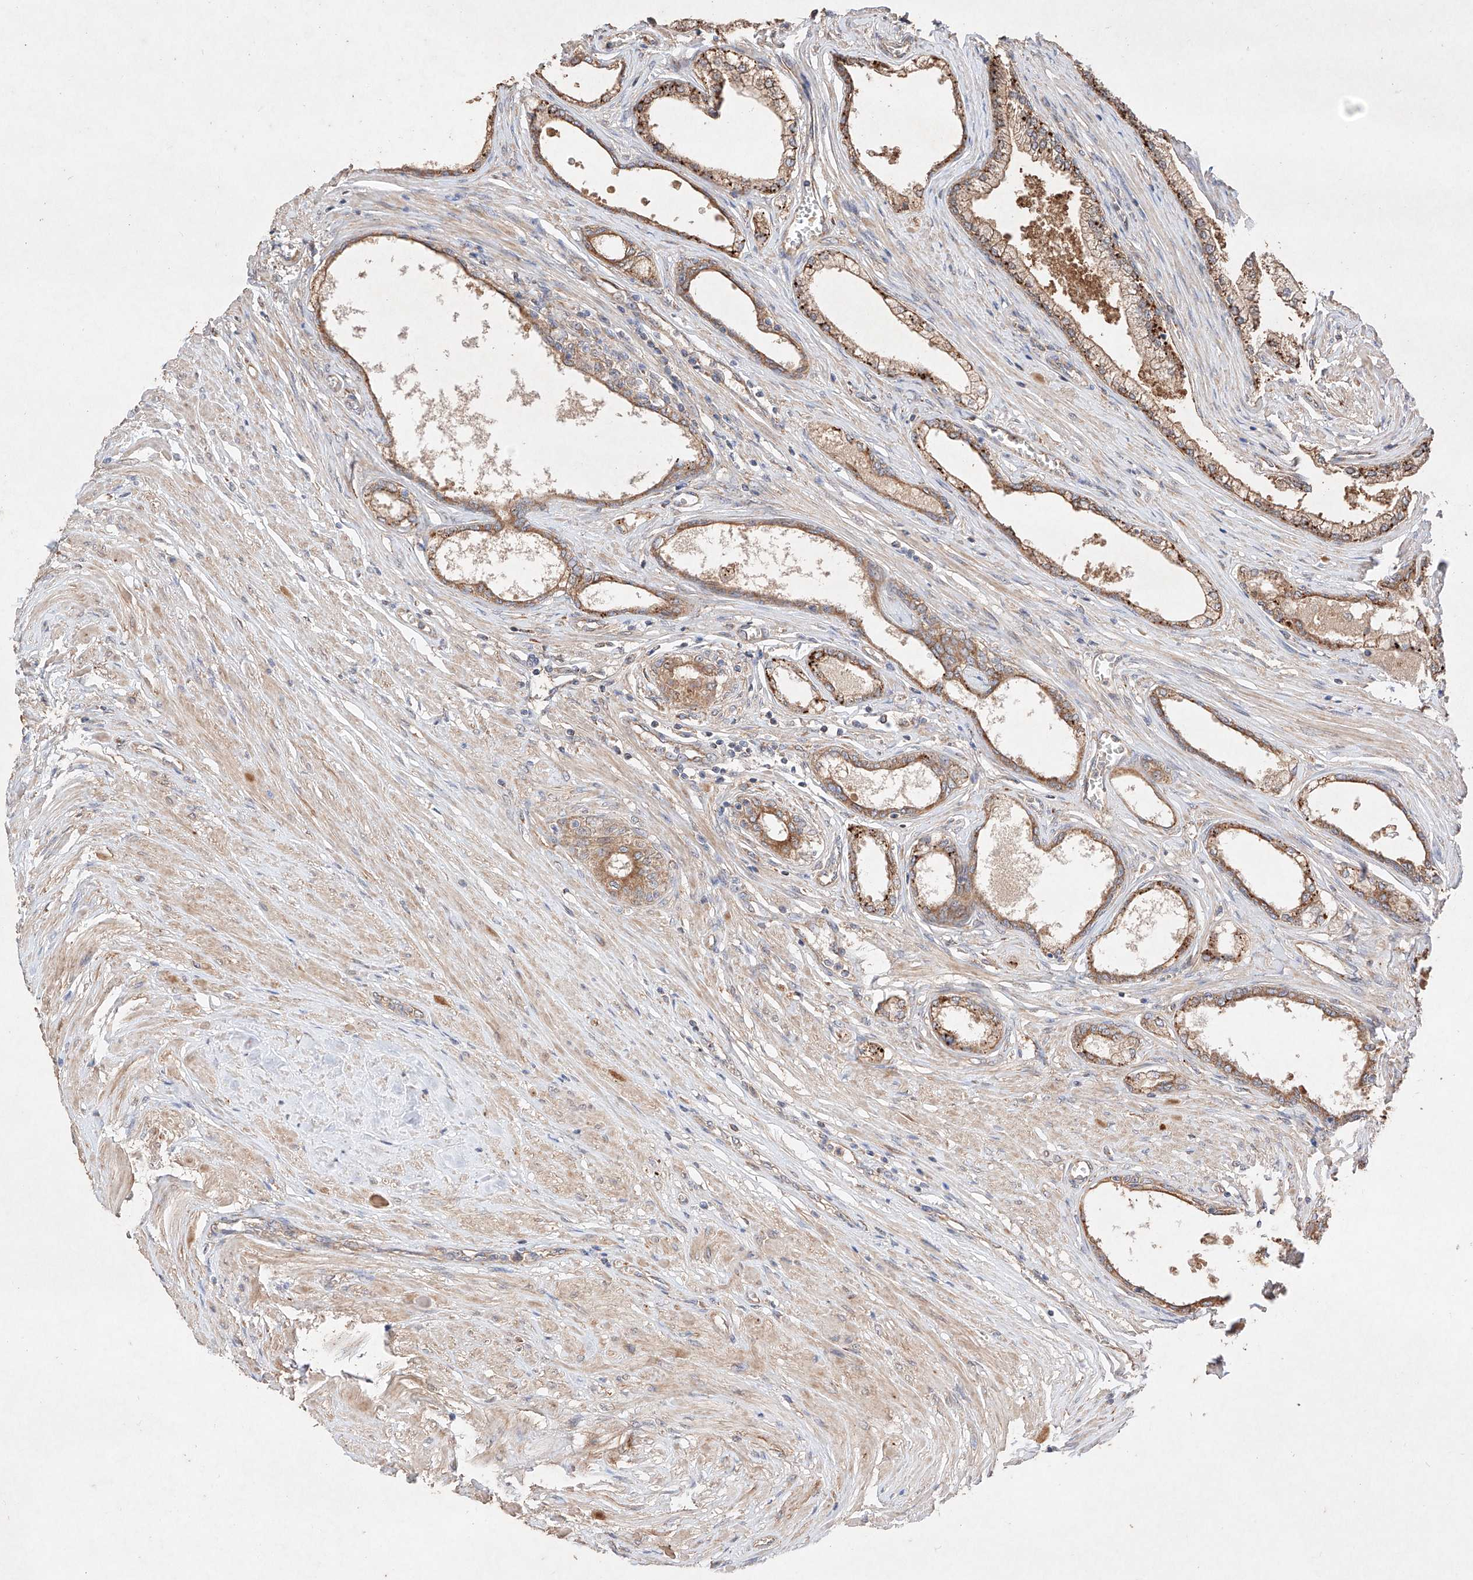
{"staining": {"intensity": "strong", "quantity": ">75%", "location": "cytoplasmic/membranous"}, "tissue": "prostate", "cell_type": "Glandular cells", "image_type": "normal", "snomed": [{"axis": "morphology", "description": "Normal tissue, NOS"}, {"axis": "morphology", "description": "Urothelial carcinoma, Low grade"}, {"axis": "topography", "description": "Urinary bladder"}, {"axis": "topography", "description": "Prostate"}], "caption": "Immunohistochemistry (DAB (3,3'-diaminobenzidine)) staining of unremarkable prostate reveals strong cytoplasmic/membranous protein staining in about >75% of glandular cells.", "gene": "C6orf62", "patient": {"sex": "male", "age": 60}}